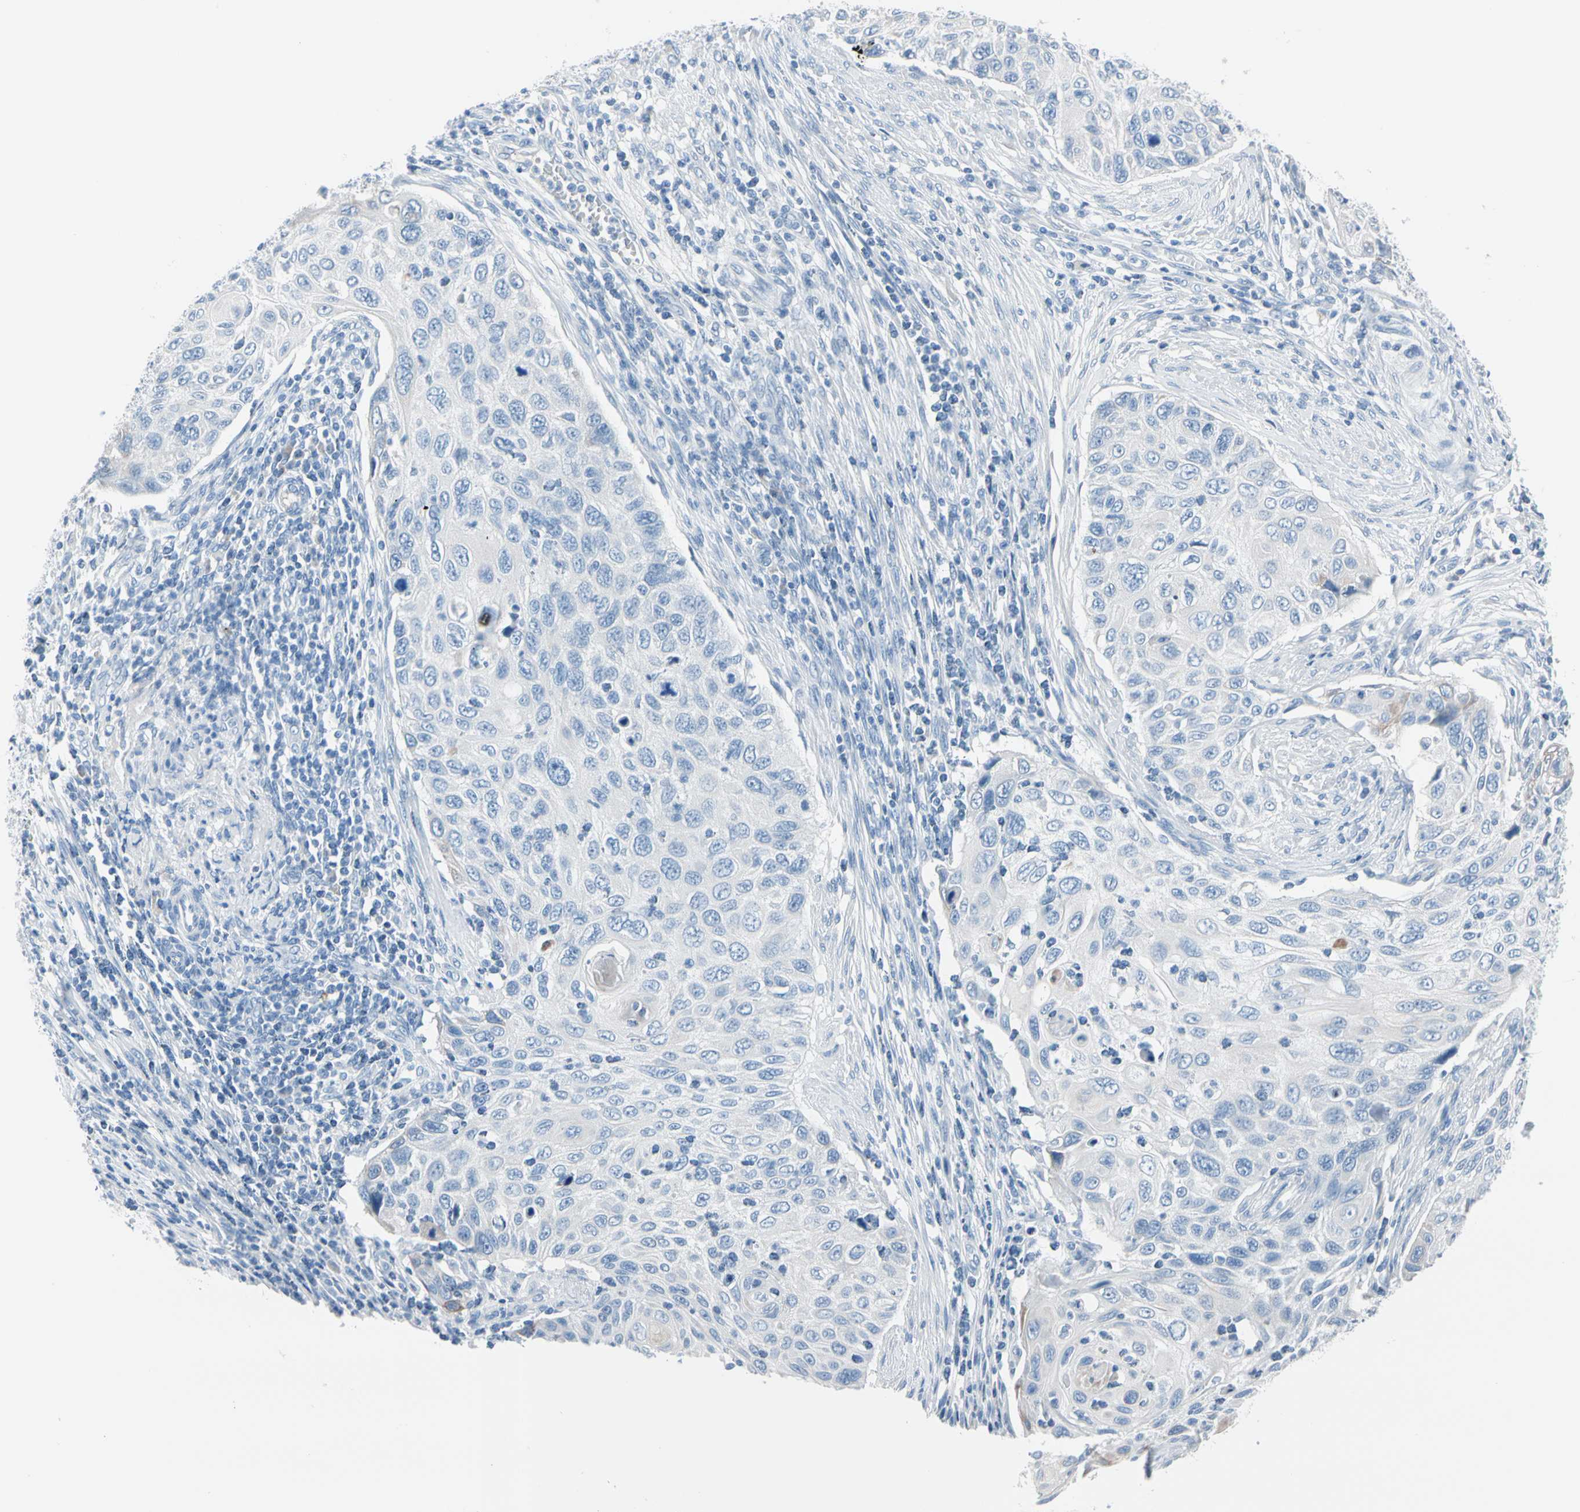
{"staining": {"intensity": "negative", "quantity": "none", "location": "none"}, "tissue": "cervical cancer", "cell_type": "Tumor cells", "image_type": "cancer", "snomed": [{"axis": "morphology", "description": "Squamous cell carcinoma, NOS"}, {"axis": "topography", "description": "Cervix"}], "caption": "Human squamous cell carcinoma (cervical) stained for a protein using immunohistochemistry displays no positivity in tumor cells.", "gene": "TPO", "patient": {"sex": "female", "age": 70}}